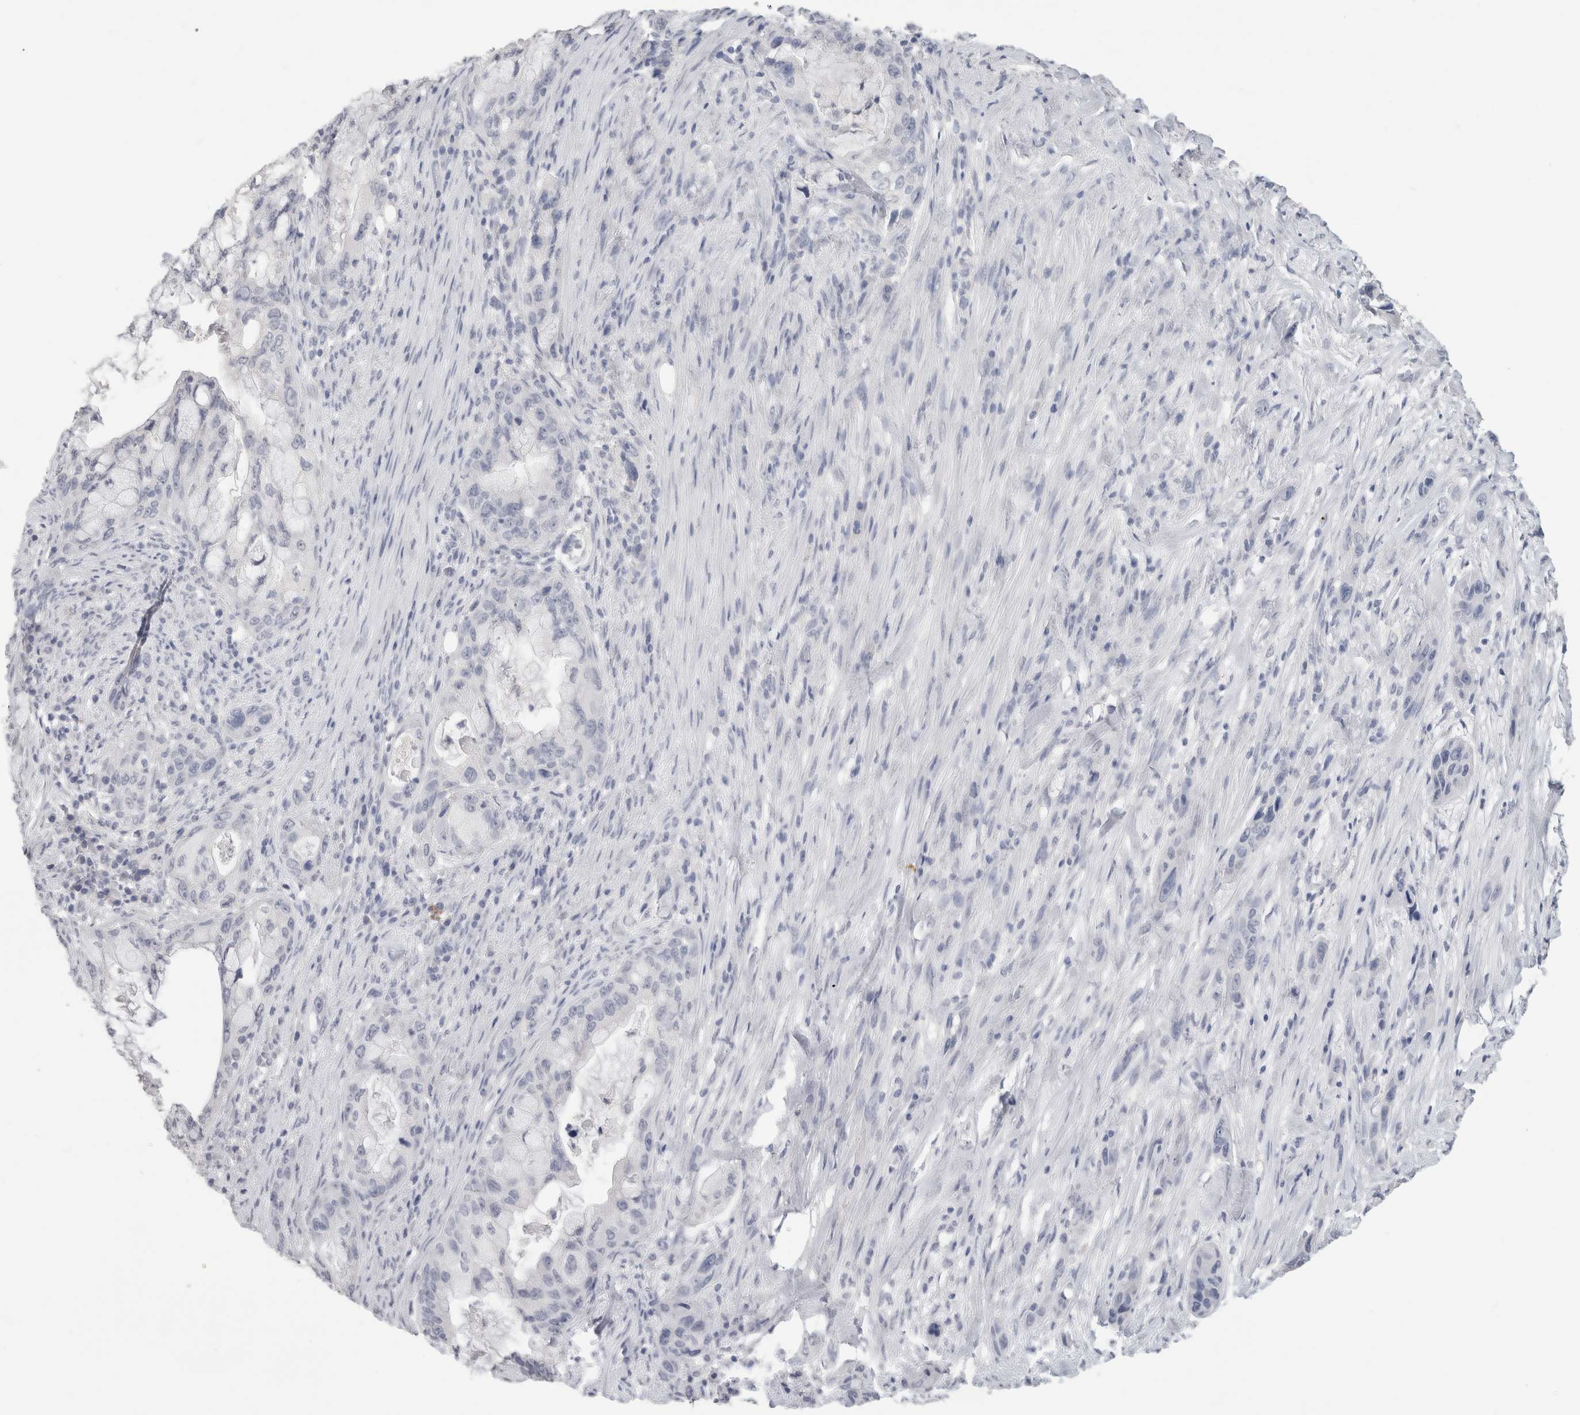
{"staining": {"intensity": "negative", "quantity": "none", "location": "none"}, "tissue": "pancreatic cancer", "cell_type": "Tumor cells", "image_type": "cancer", "snomed": [{"axis": "morphology", "description": "Adenocarcinoma, NOS"}, {"axis": "topography", "description": "Pancreas"}], "caption": "The image exhibits no significant positivity in tumor cells of adenocarcinoma (pancreatic).", "gene": "SLC6A1", "patient": {"sex": "male", "age": 53}}